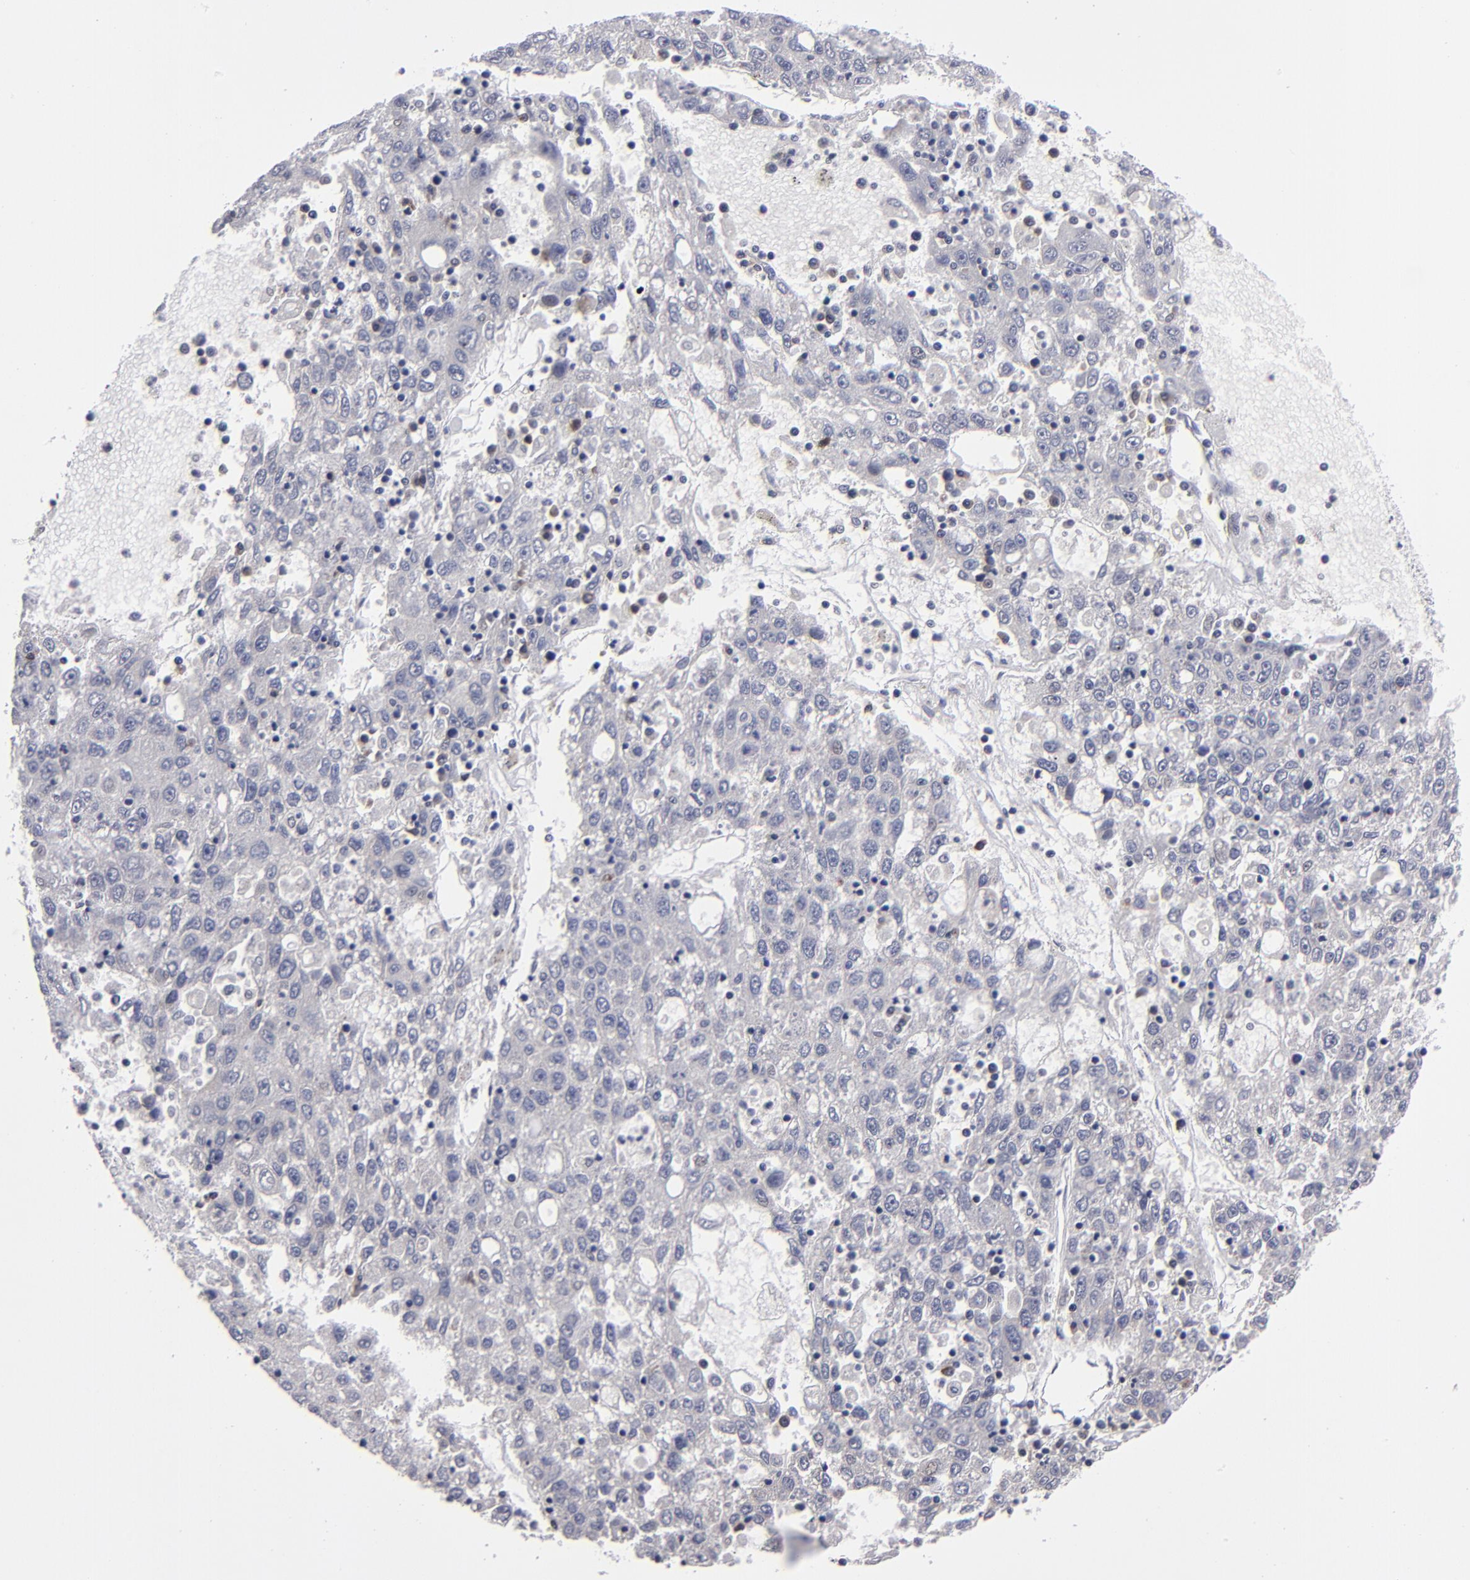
{"staining": {"intensity": "negative", "quantity": "none", "location": "none"}, "tissue": "liver cancer", "cell_type": "Tumor cells", "image_type": "cancer", "snomed": [{"axis": "morphology", "description": "Carcinoma, Hepatocellular, NOS"}, {"axis": "topography", "description": "Liver"}], "caption": "Immunohistochemical staining of human liver cancer (hepatocellular carcinoma) reveals no significant staining in tumor cells. (DAB immunohistochemistry (IHC), high magnification).", "gene": "CEP97", "patient": {"sex": "male", "age": 49}}